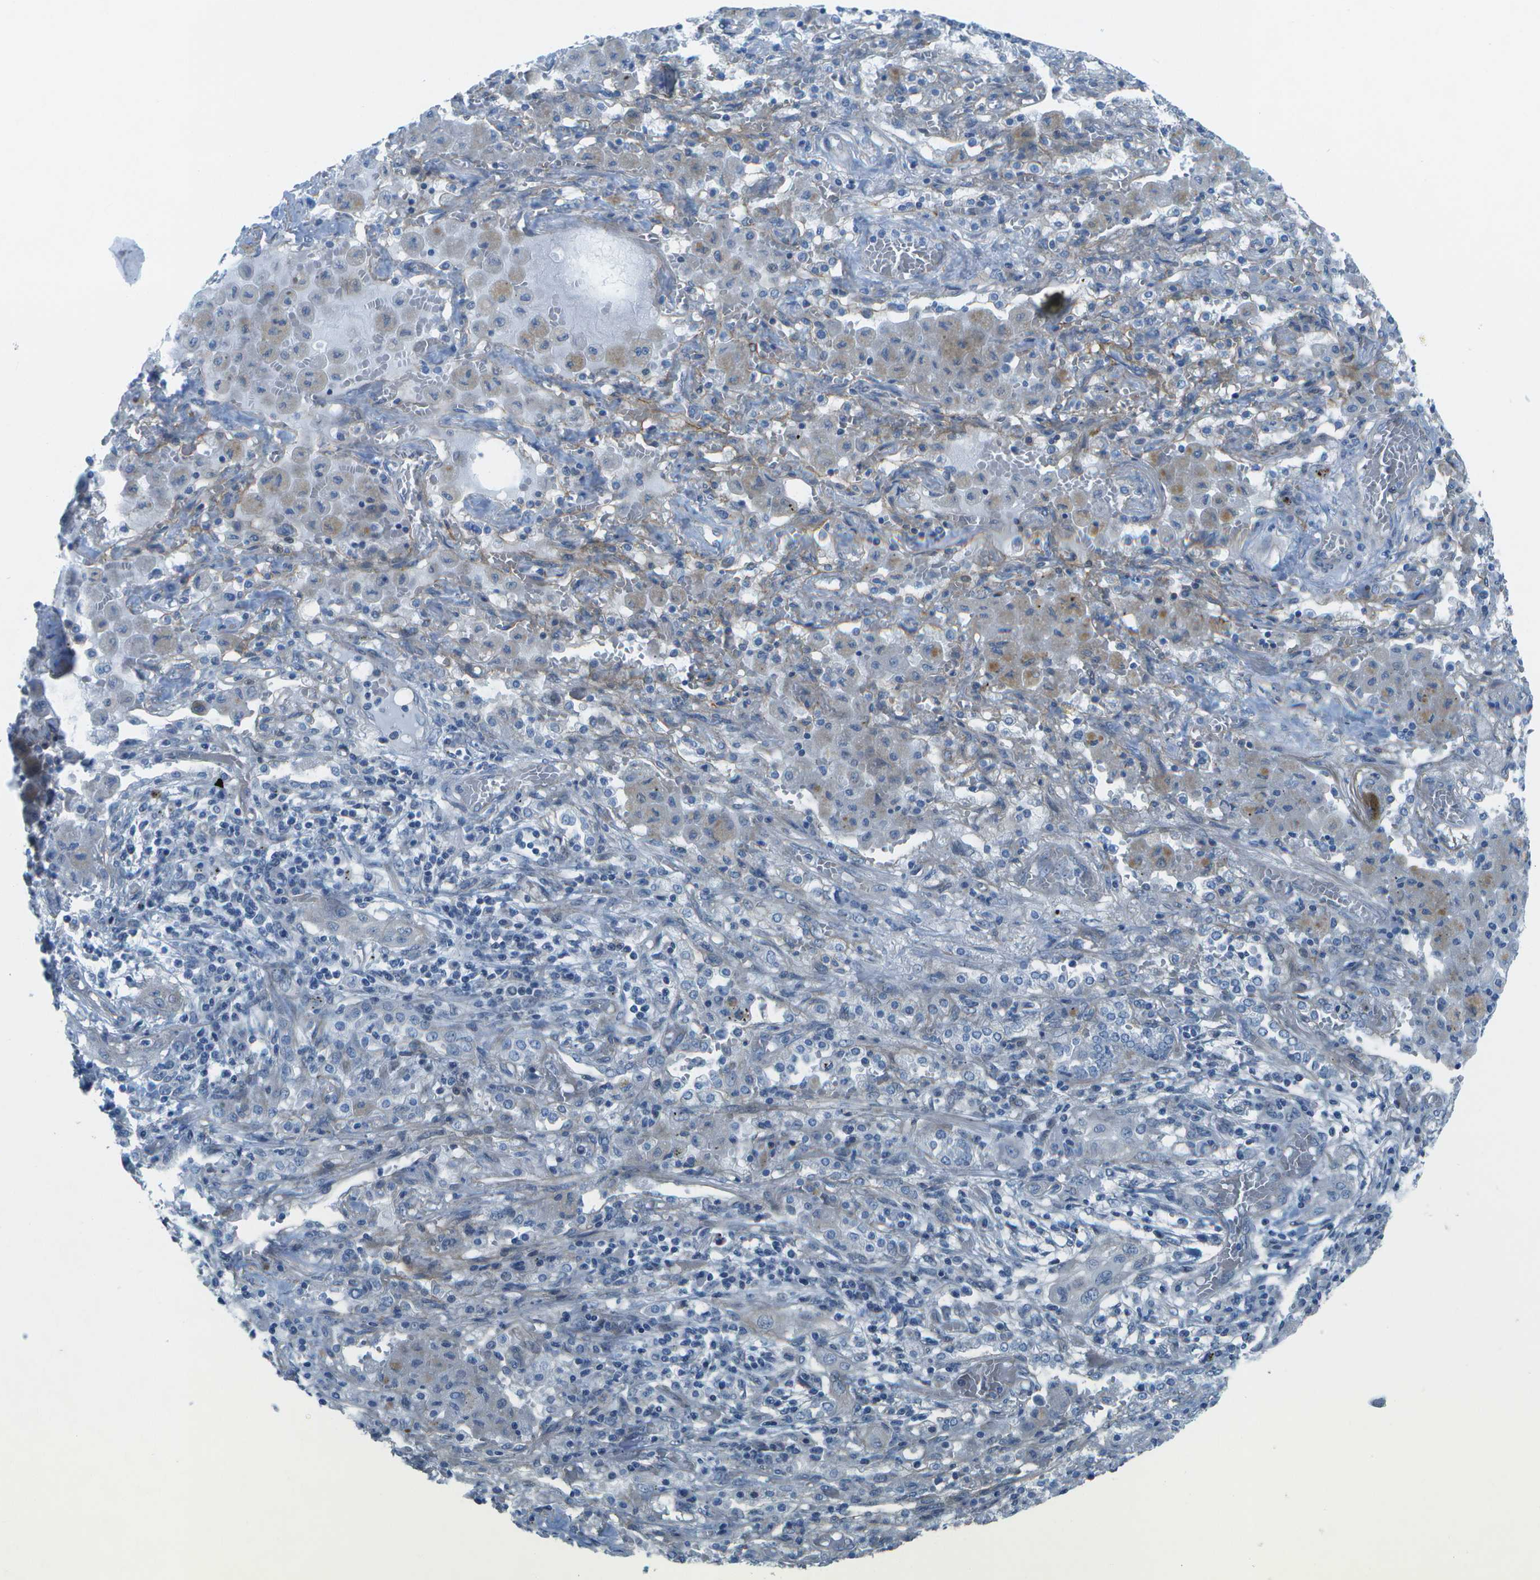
{"staining": {"intensity": "negative", "quantity": "none", "location": "none"}, "tissue": "lung cancer", "cell_type": "Tumor cells", "image_type": "cancer", "snomed": [{"axis": "morphology", "description": "Squamous cell carcinoma, NOS"}, {"axis": "topography", "description": "Lung"}], "caption": "Lung cancer (squamous cell carcinoma) was stained to show a protein in brown. There is no significant positivity in tumor cells.", "gene": "SORBS3", "patient": {"sex": "female", "age": 47}}